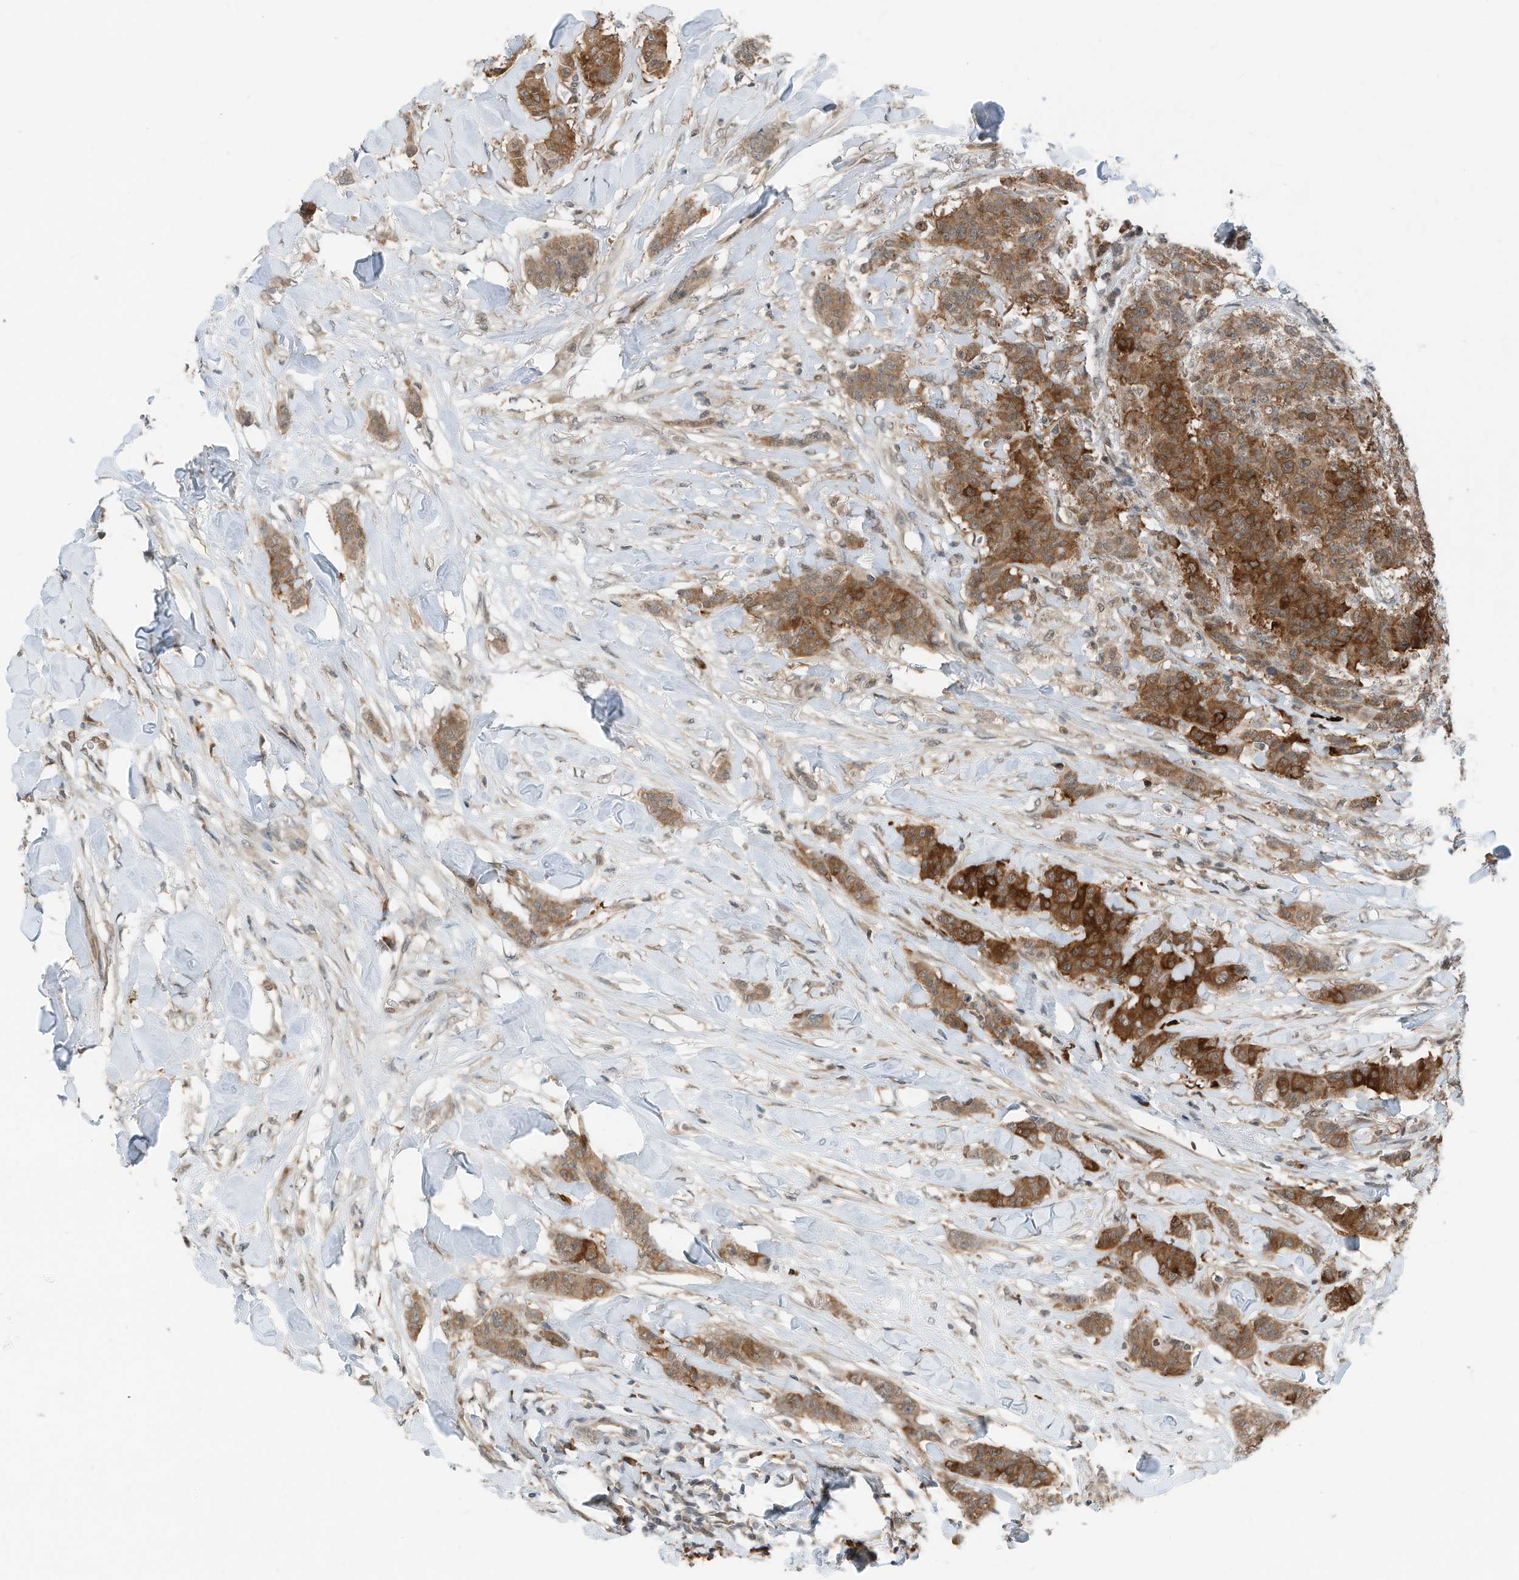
{"staining": {"intensity": "strong", "quantity": ">75%", "location": "cytoplasmic/membranous"}, "tissue": "breast cancer", "cell_type": "Tumor cells", "image_type": "cancer", "snomed": [{"axis": "morphology", "description": "Duct carcinoma"}, {"axis": "topography", "description": "Breast"}], "caption": "Tumor cells demonstrate strong cytoplasmic/membranous positivity in approximately >75% of cells in breast cancer (infiltrating ductal carcinoma). (DAB = brown stain, brightfield microscopy at high magnification).", "gene": "RMND1", "patient": {"sex": "female", "age": 40}}